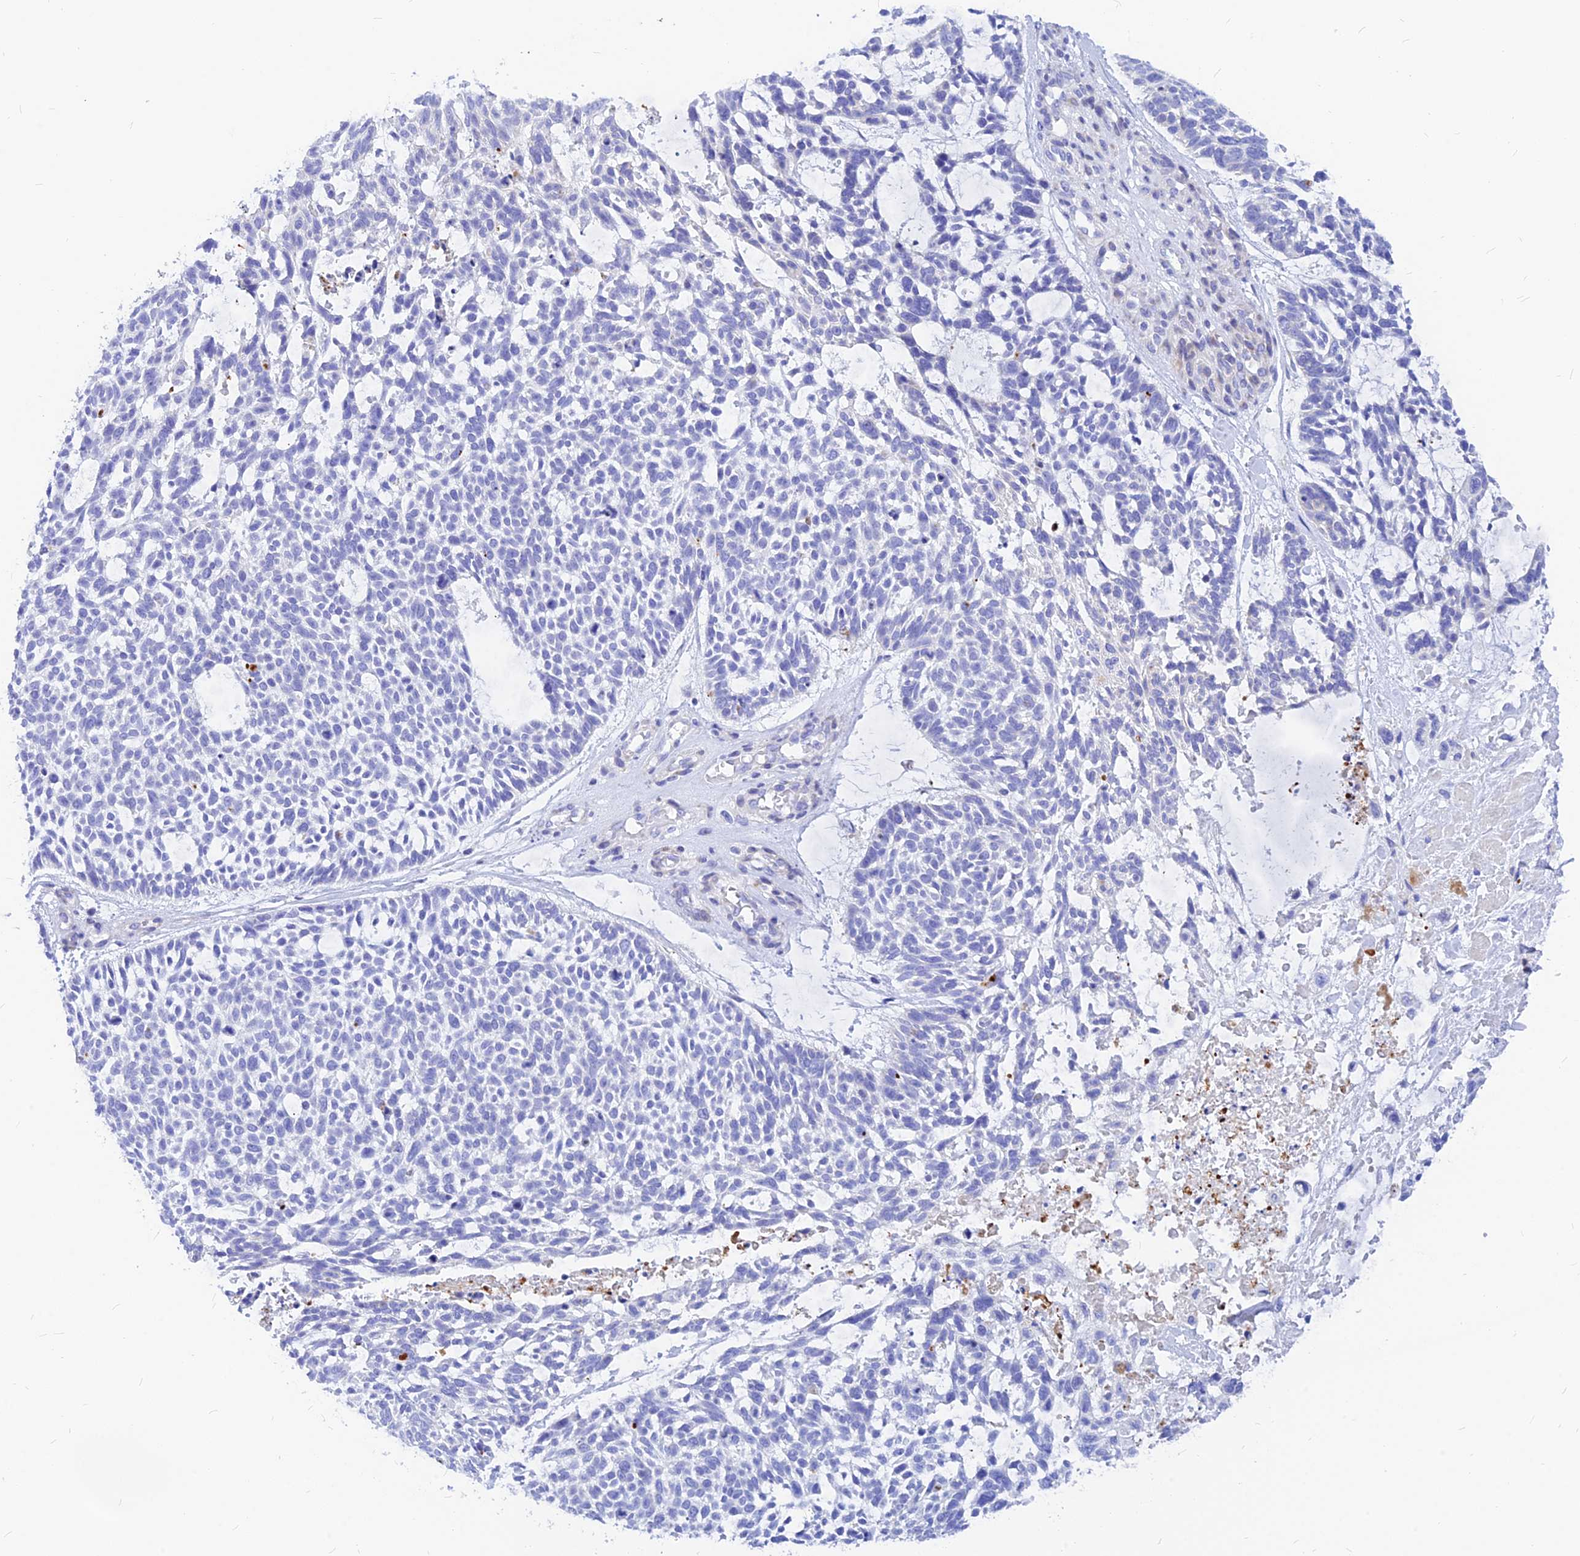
{"staining": {"intensity": "negative", "quantity": "none", "location": "none"}, "tissue": "skin cancer", "cell_type": "Tumor cells", "image_type": "cancer", "snomed": [{"axis": "morphology", "description": "Basal cell carcinoma"}, {"axis": "topography", "description": "Skin"}], "caption": "This is an immunohistochemistry (IHC) histopathology image of skin cancer (basal cell carcinoma). There is no expression in tumor cells.", "gene": "CNOT6", "patient": {"sex": "male", "age": 88}}